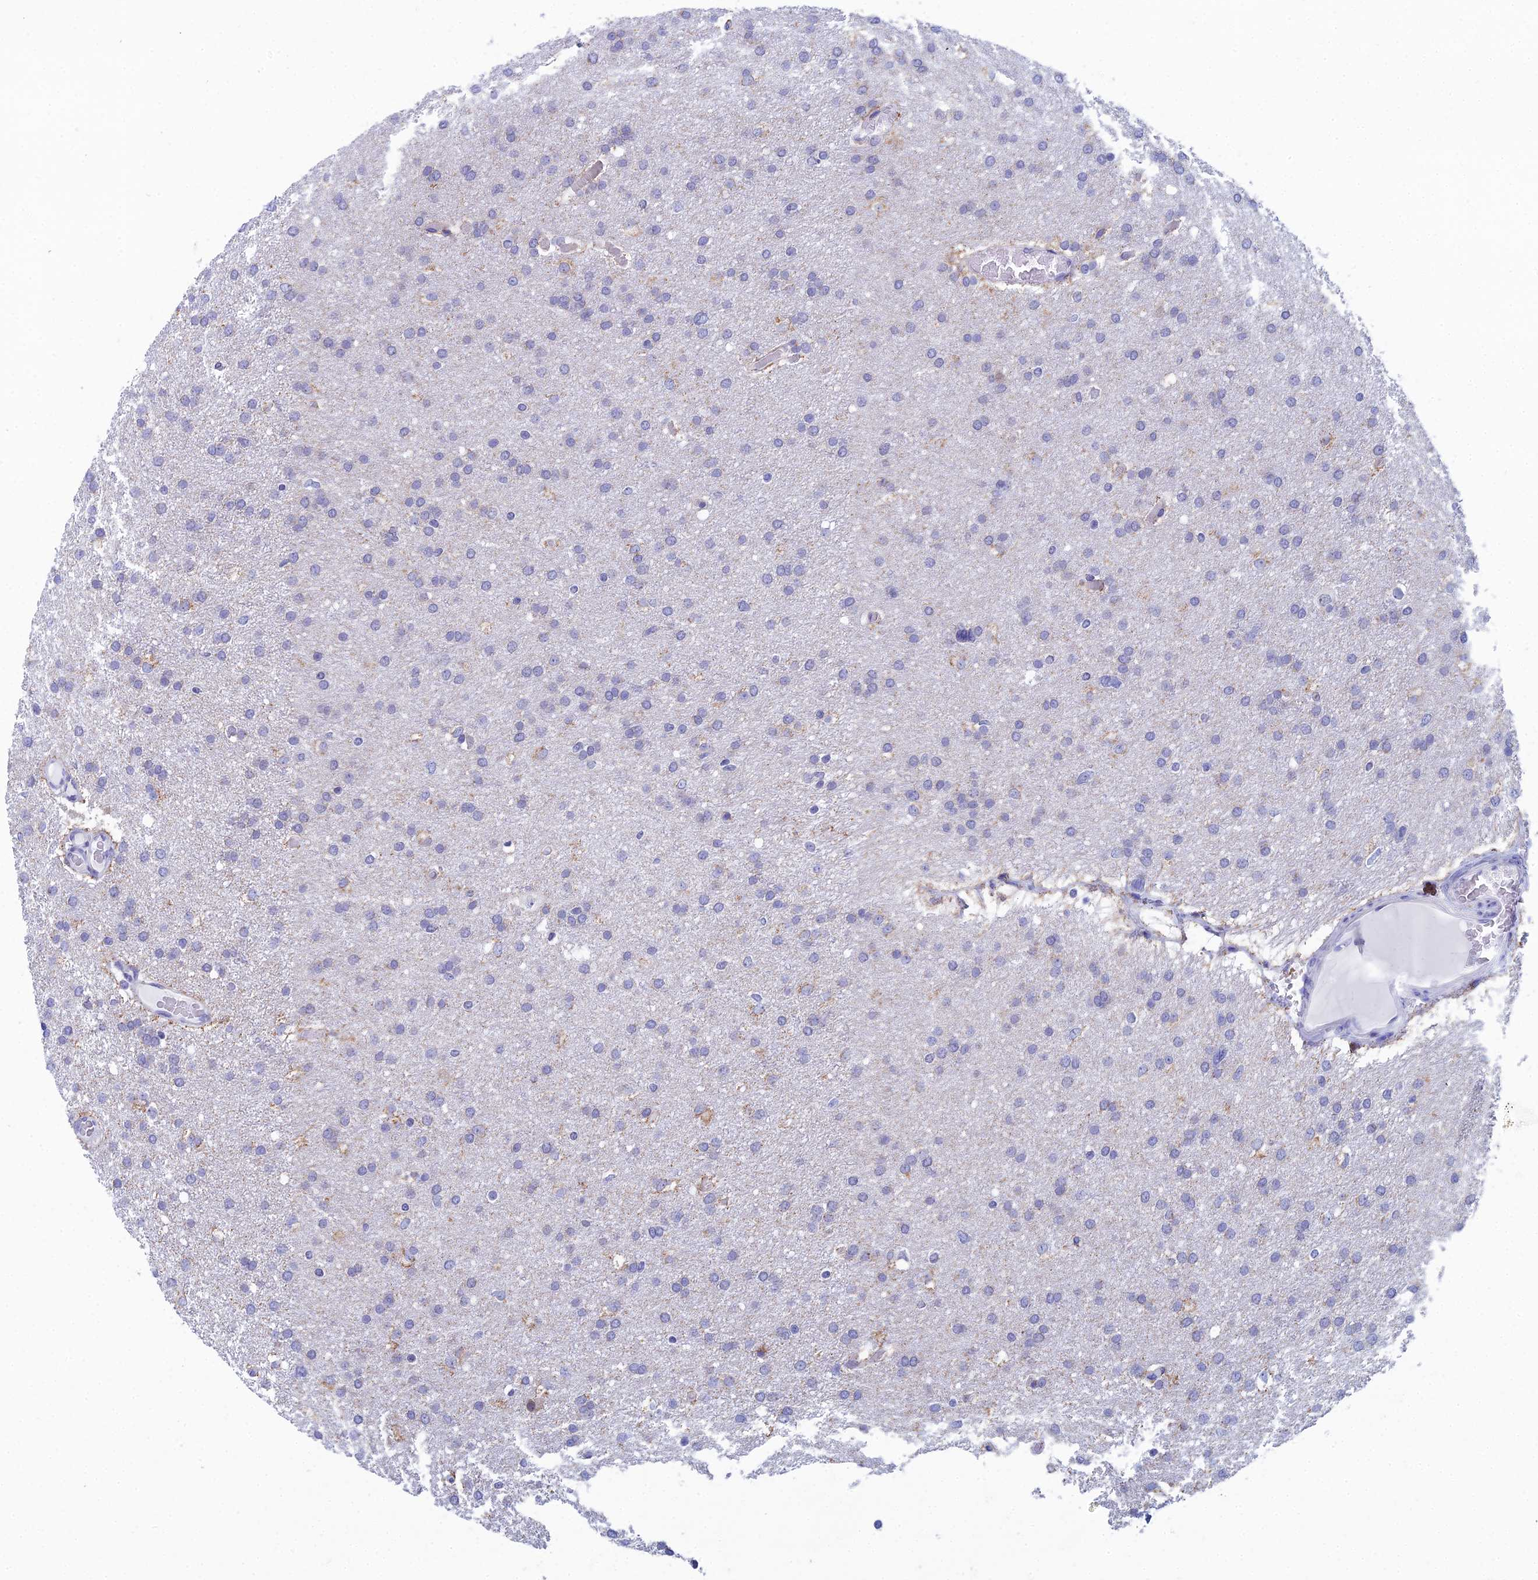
{"staining": {"intensity": "negative", "quantity": "none", "location": "none"}, "tissue": "glioma", "cell_type": "Tumor cells", "image_type": "cancer", "snomed": [{"axis": "morphology", "description": "Glioma, malignant, High grade"}, {"axis": "topography", "description": "Cerebral cortex"}], "caption": "Immunohistochemistry histopathology image of neoplastic tissue: human glioma stained with DAB displays no significant protein expression in tumor cells.", "gene": "CFAP210", "patient": {"sex": "female", "age": 36}}